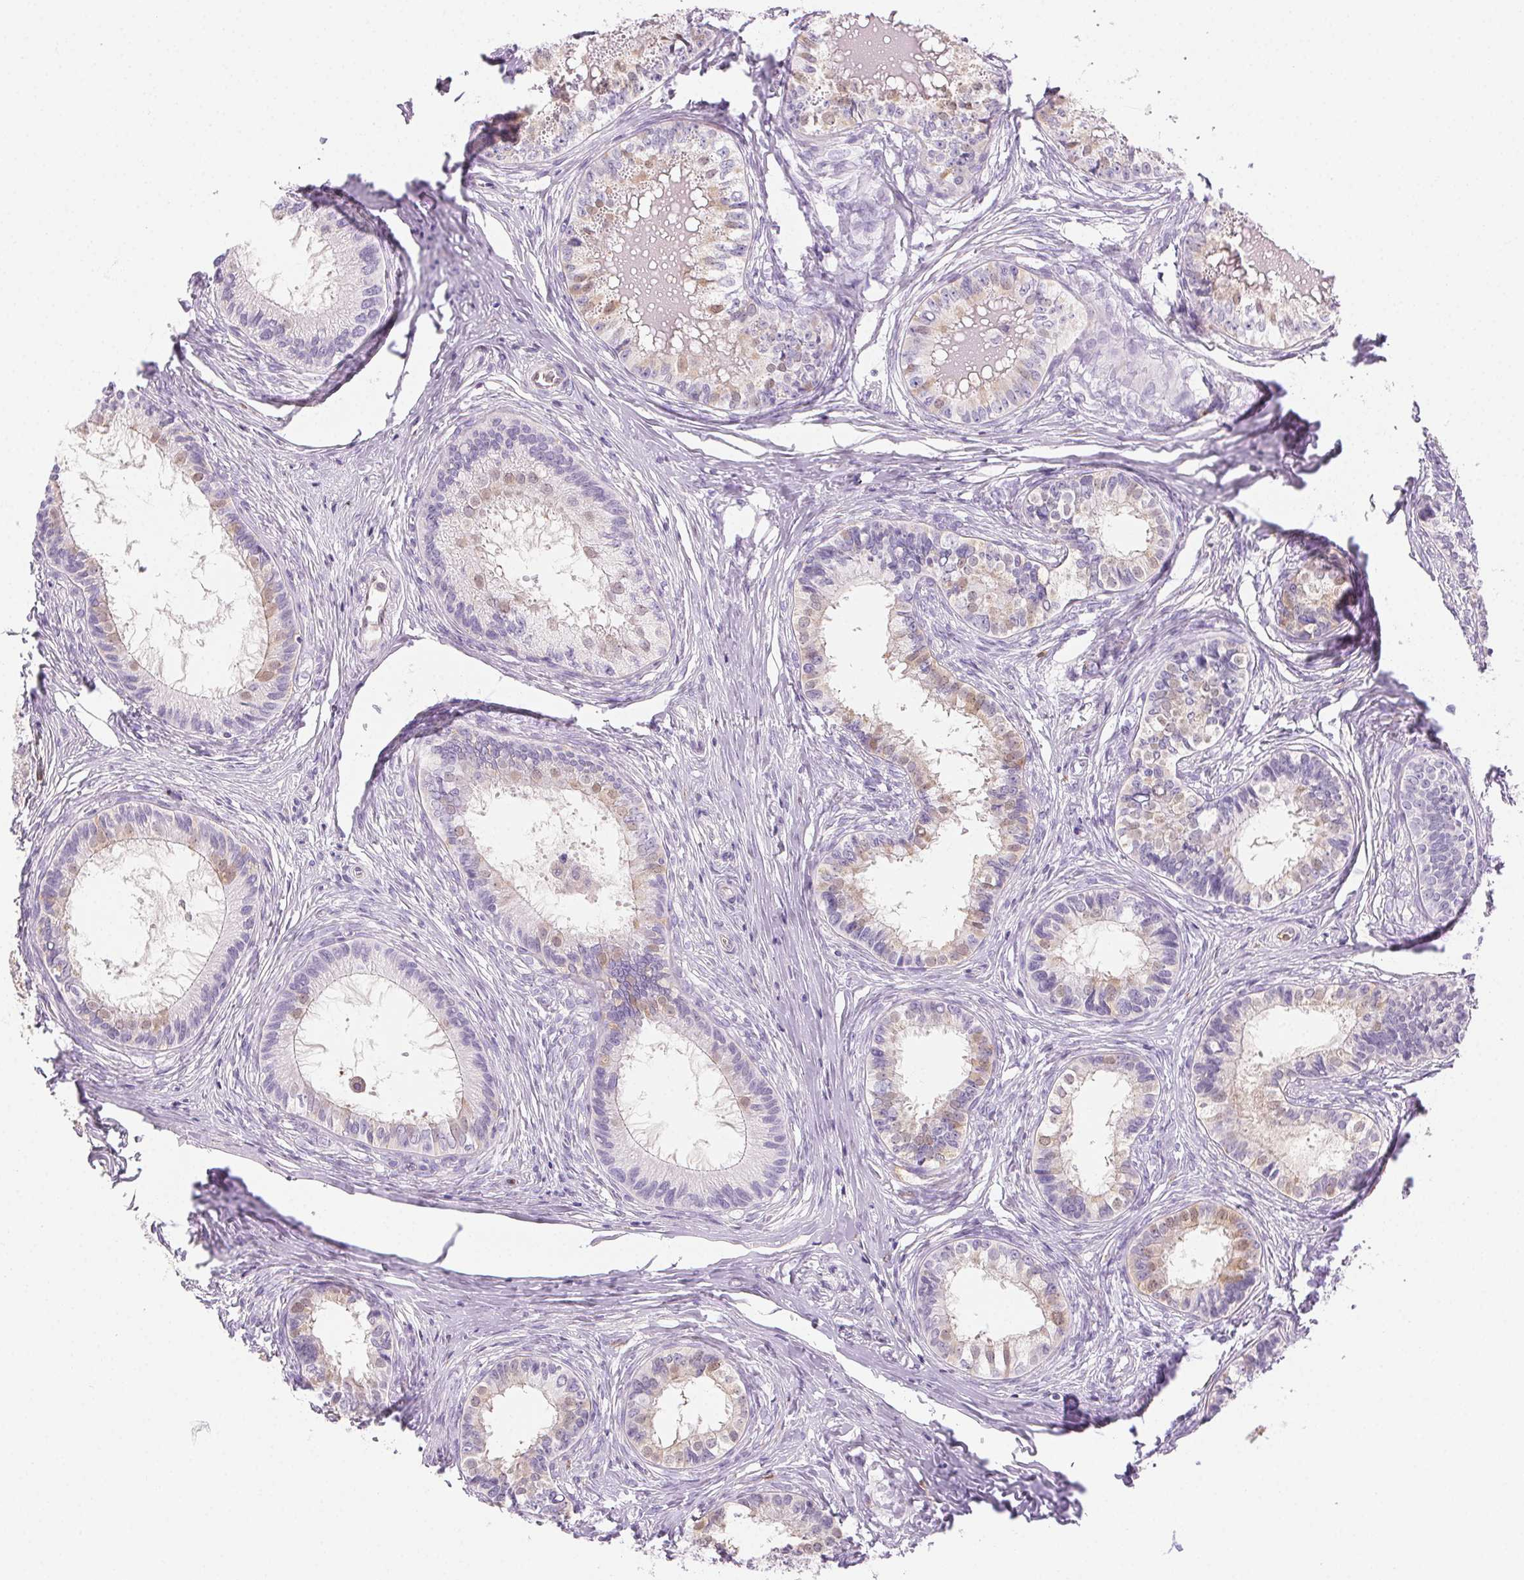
{"staining": {"intensity": "moderate", "quantity": "<25%", "location": "nuclear"}, "tissue": "epididymis", "cell_type": "Glandular cells", "image_type": "normal", "snomed": [{"axis": "morphology", "description": "Normal tissue, NOS"}, {"axis": "topography", "description": "Epididymis"}], "caption": "IHC of normal human epididymis reveals low levels of moderate nuclear staining in about <25% of glandular cells. Using DAB (3,3'-diaminobenzidine) (brown) and hematoxylin (blue) stains, captured at high magnification using brightfield microscopy.", "gene": "TMEM45A", "patient": {"sex": "male", "age": 34}}